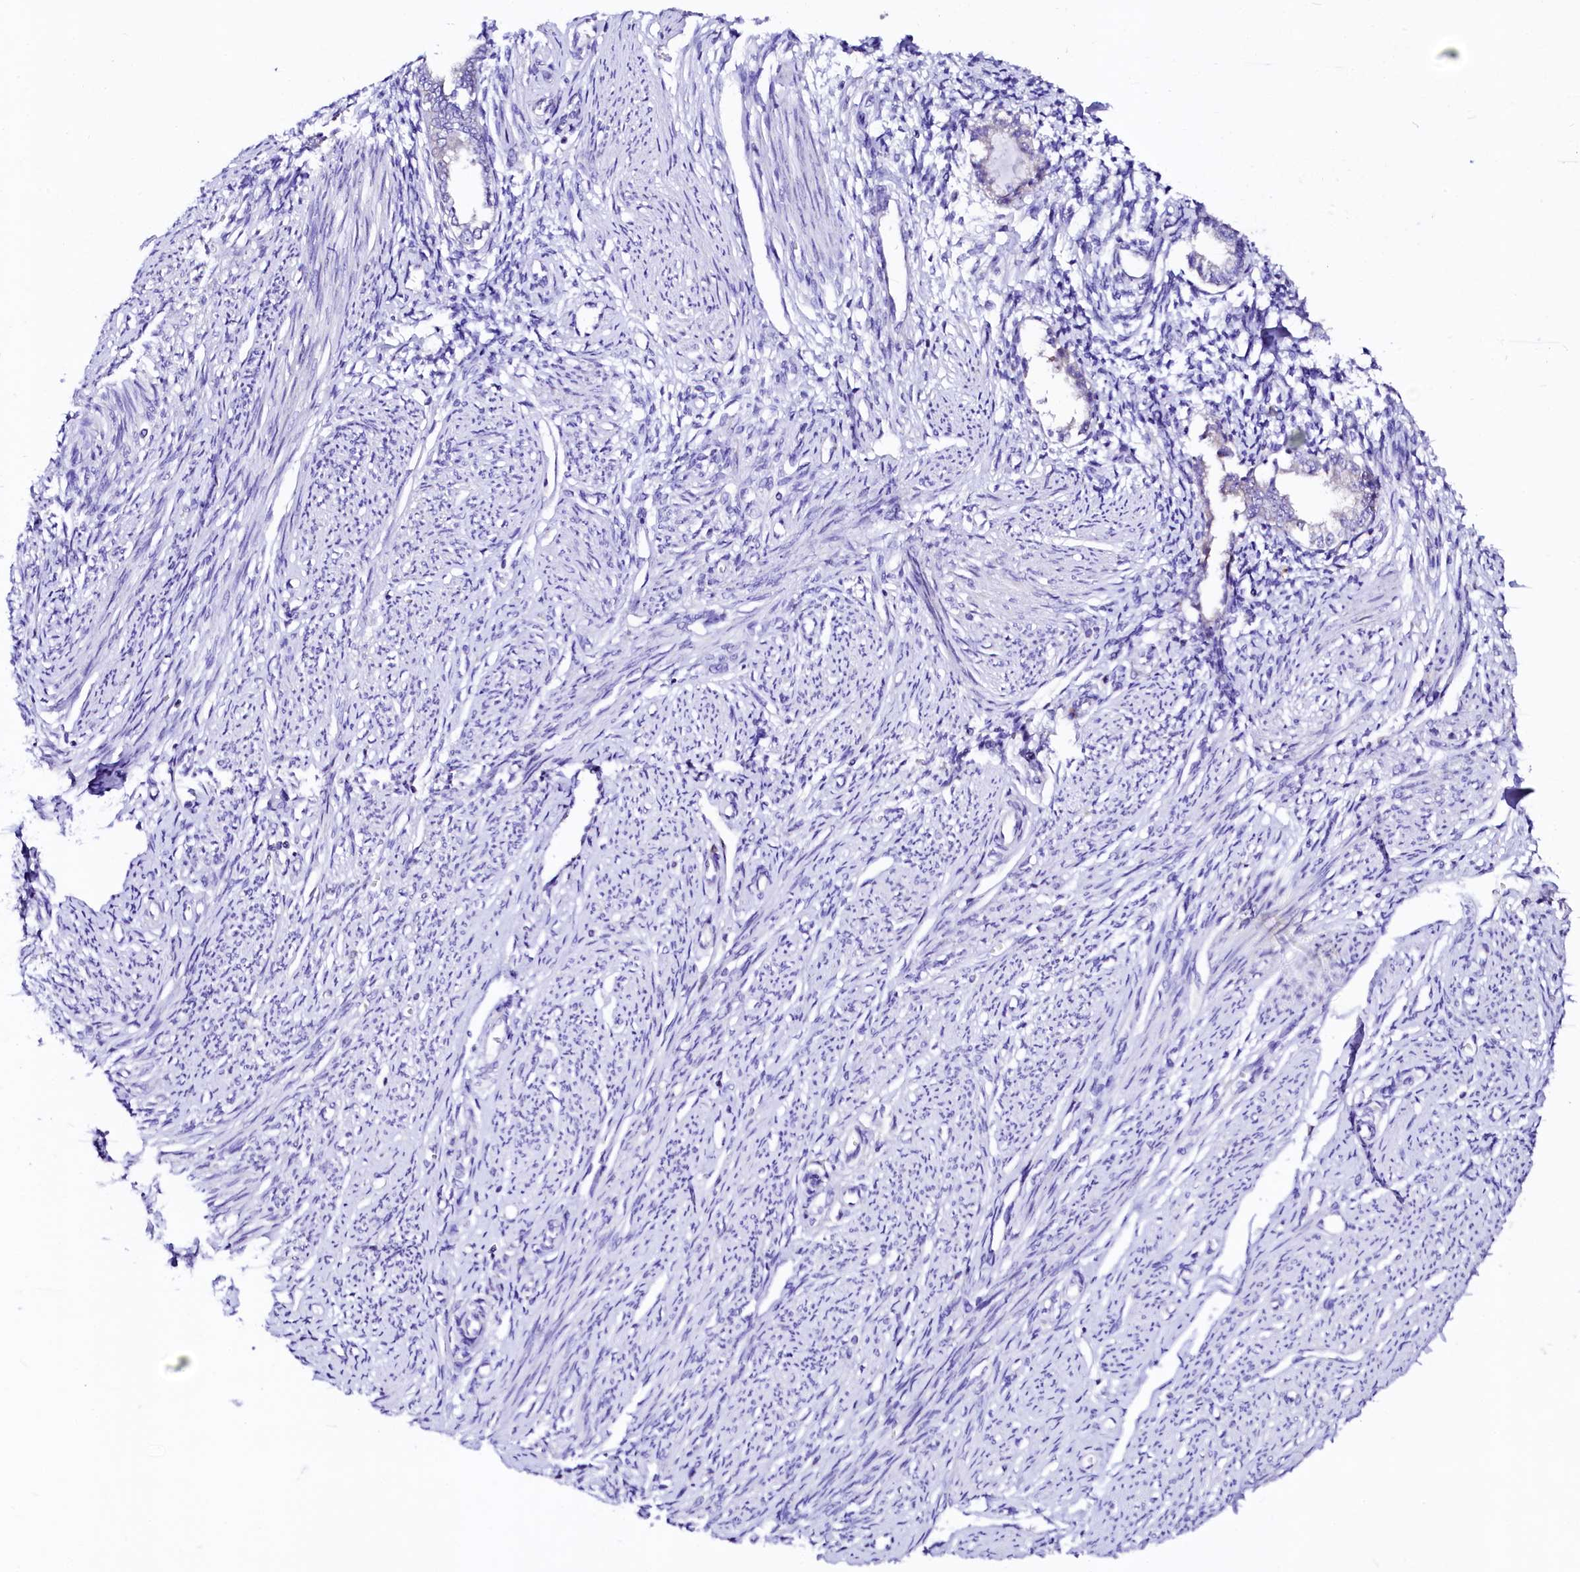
{"staining": {"intensity": "negative", "quantity": "none", "location": "none"}, "tissue": "endometrium", "cell_type": "Cells in endometrial stroma", "image_type": "normal", "snomed": [{"axis": "morphology", "description": "Normal tissue, NOS"}, {"axis": "topography", "description": "Endometrium"}], "caption": "Cells in endometrial stroma show no significant protein staining in unremarkable endometrium.", "gene": "BTBD16", "patient": {"sex": "female", "age": 56}}